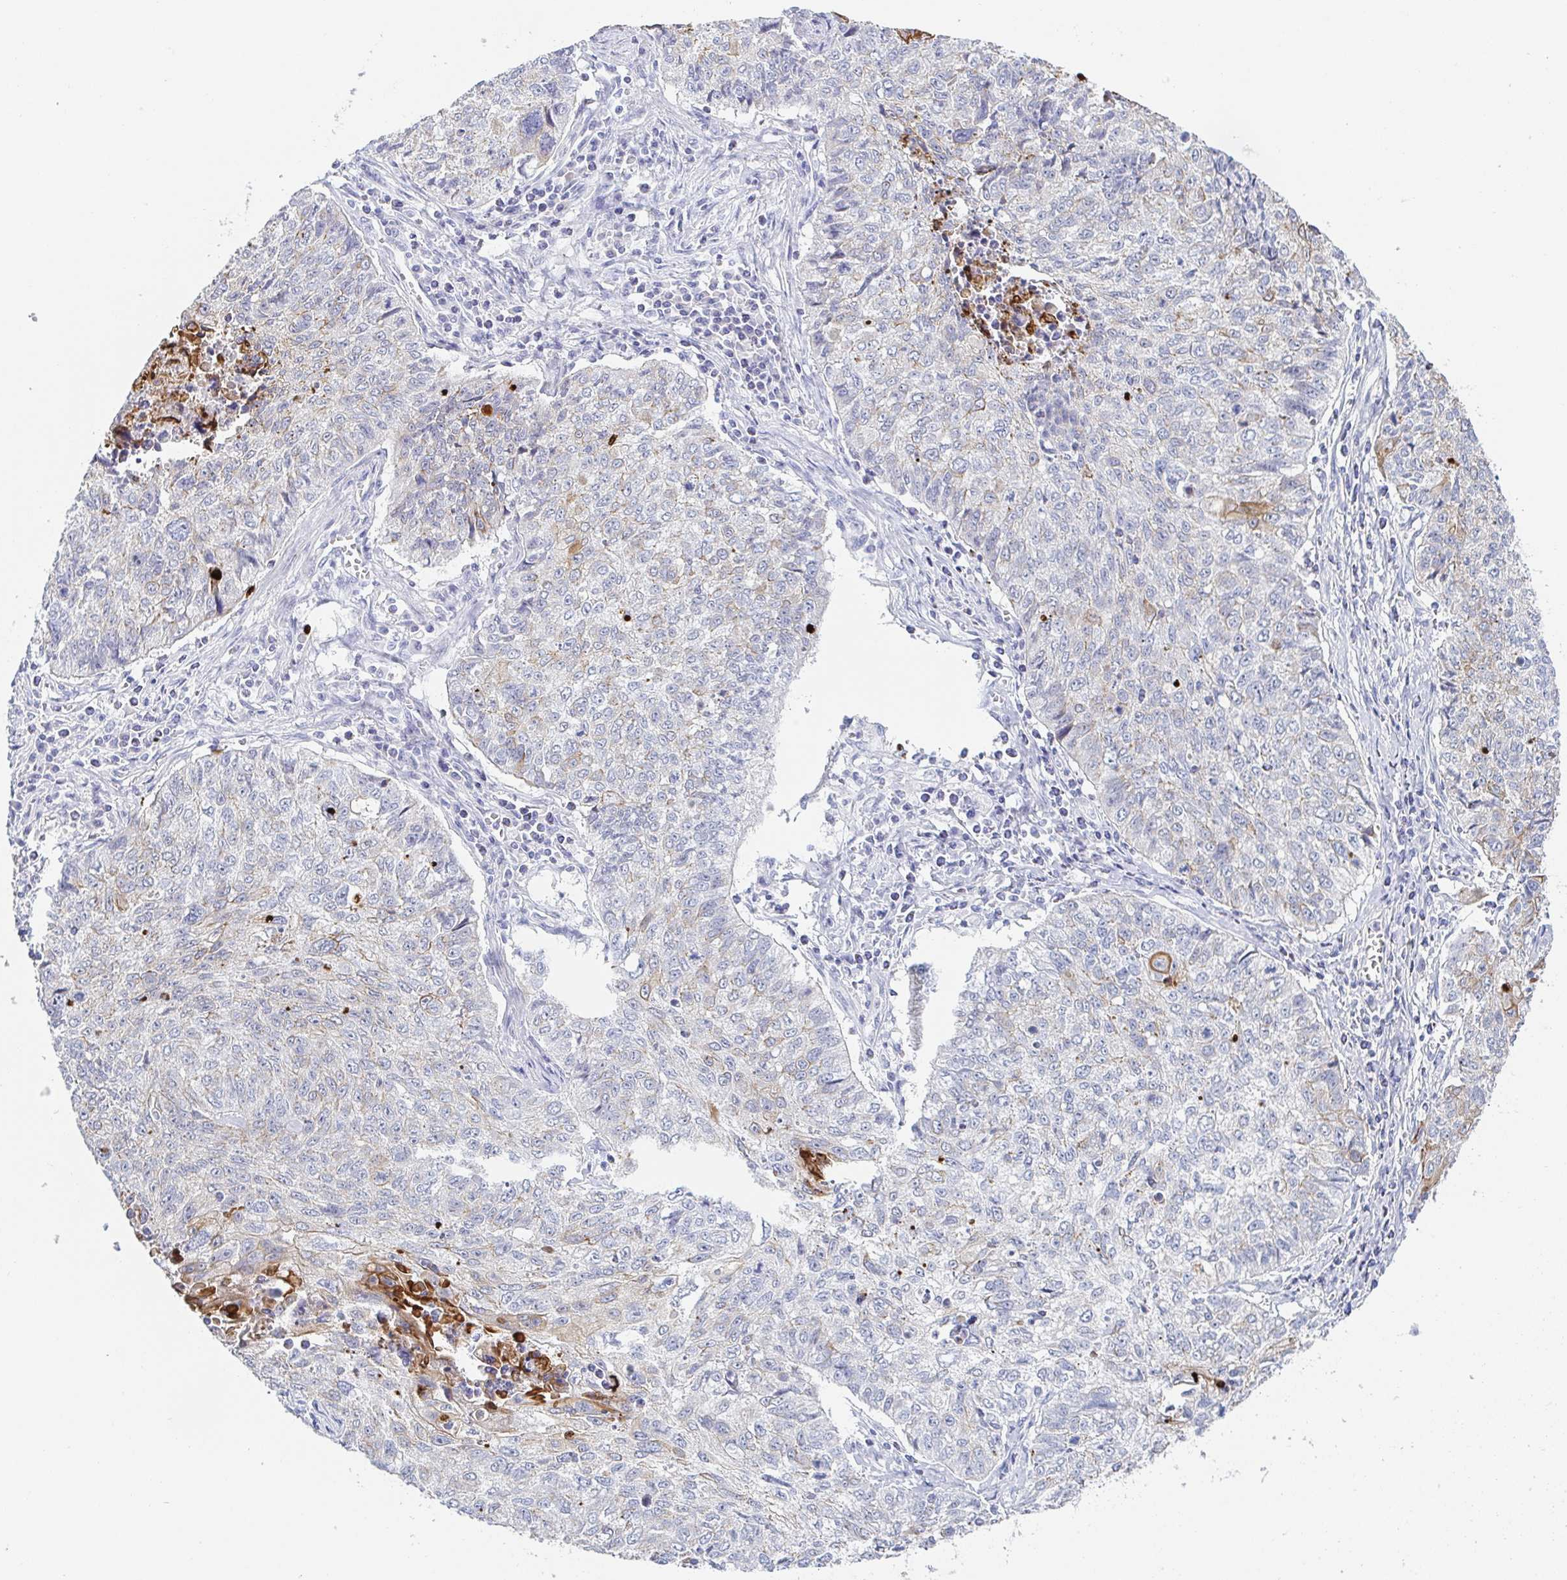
{"staining": {"intensity": "moderate", "quantity": "<25%", "location": "cytoplasmic/membranous"}, "tissue": "lung cancer", "cell_type": "Tumor cells", "image_type": "cancer", "snomed": [{"axis": "morphology", "description": "Normal morphology"}, {"axis": "morphology", "description": "Aneuploidy"}, {"axis": "morphology", "description": "Squamous cell carcinoma, NOS"}, {"axis": "topography", "description": "Lymph node"}, {"axis": "topography", "description": "Lung"}], "caption": "Immunohistochemistry micrograph of neoplastic tissue: aneuploidy (lung) stained using immunohistochemistry displays low levels of moderate protein expression localized specifically in the cytoplasmic/membranous of tumor cells, appearing as a cytoplasmic/membranous brown color.", "gene": "RHOV", "patient": {"sex": "female", "age": 76}}